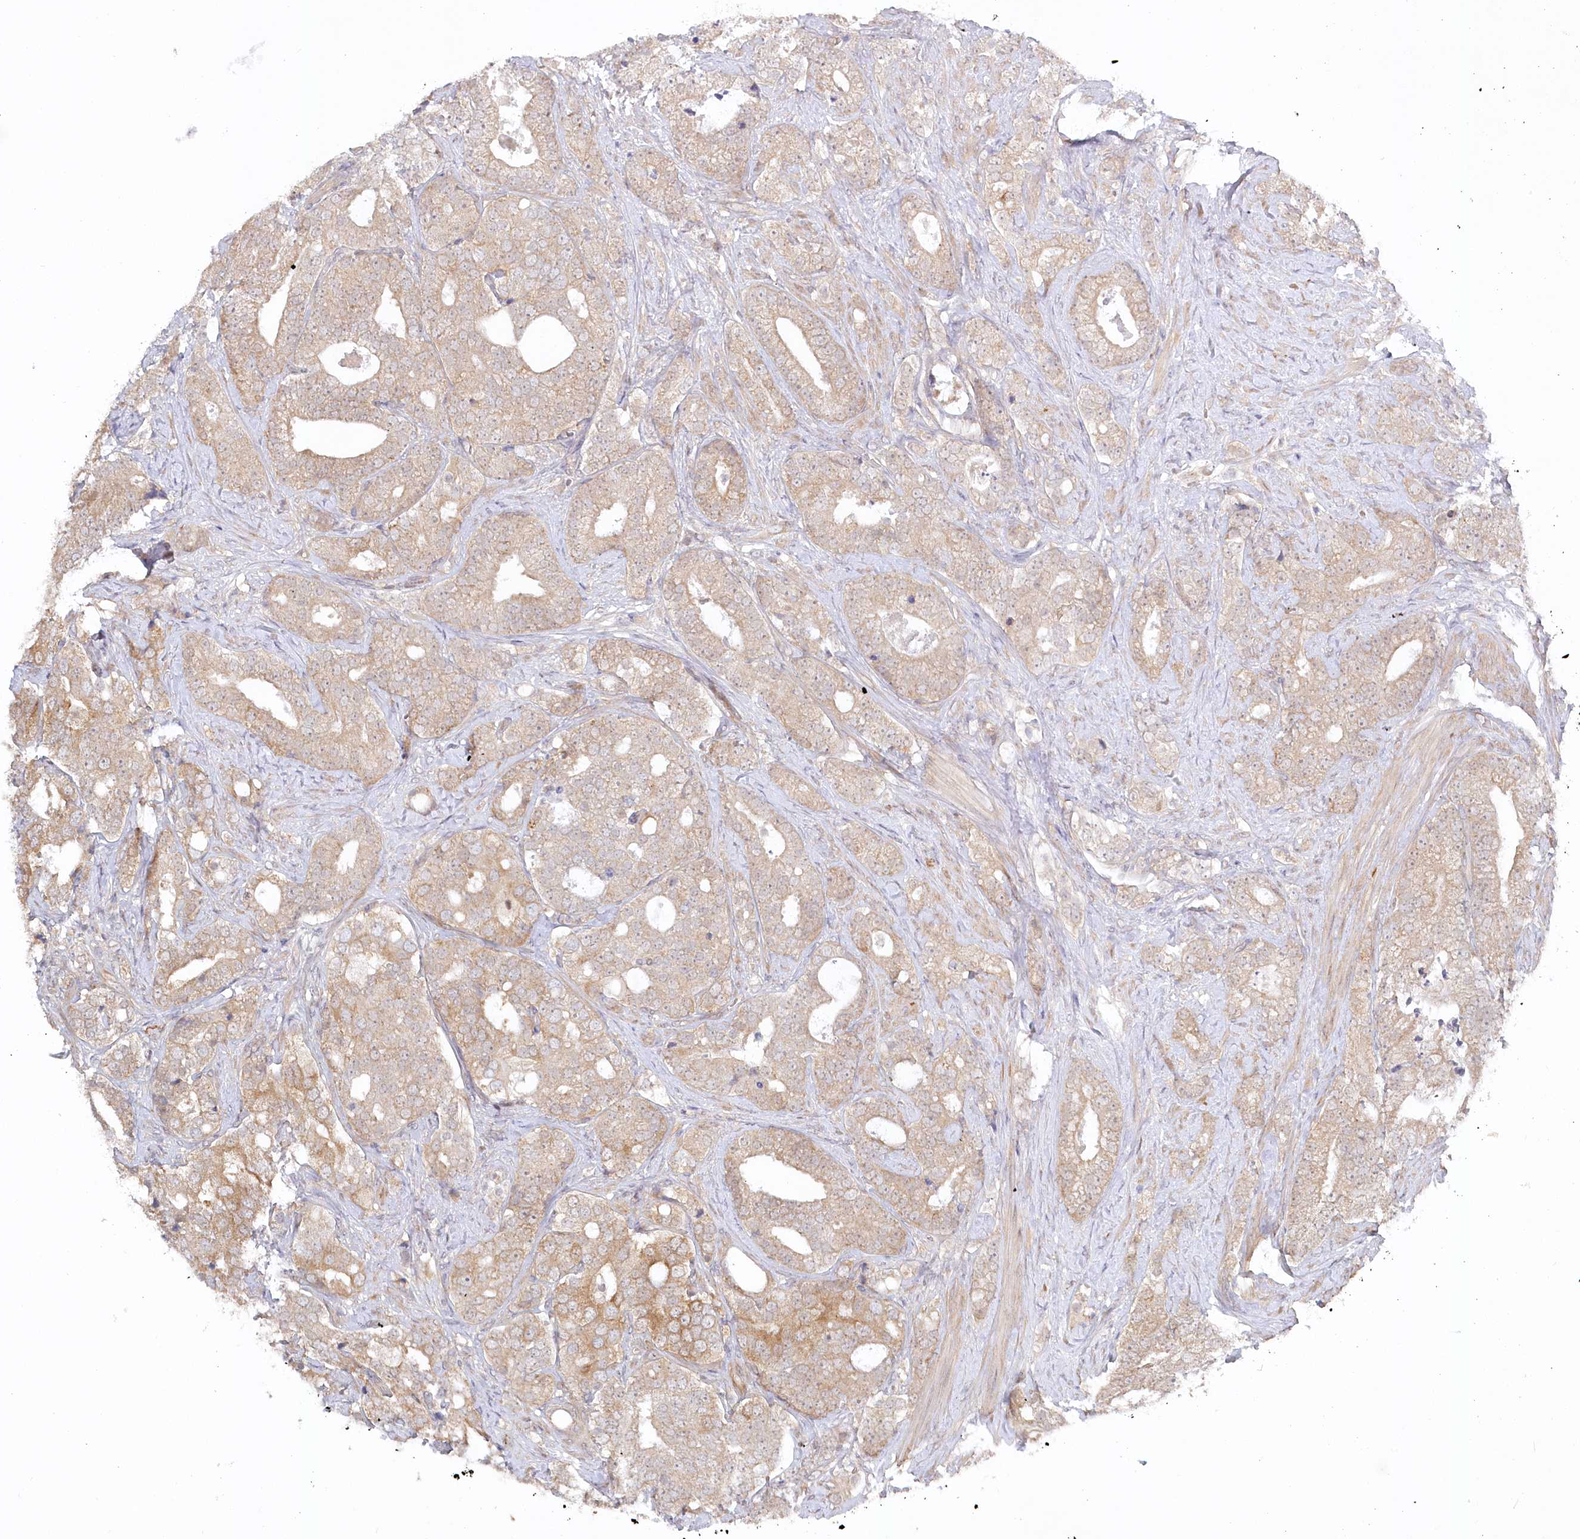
{"staining": {"intensity": "moderate", "quantity": "25%-75%", "location": "cytoplasmic/membranous"}, "tissue": "prostate cancer", "cell_type": "Tumor cells", "image_type": "cancer", "snomed": [{"axis": "morphology", "description": "Adenocarcinoma, High grade"}, {"axis": "topography", "description": "Prostate and seminal vesicle, NOS"}], "caption": "An IHC photomicrograph of neoplastic tissue is shown. Protein staining in brown highlights moderate cytoplasmic/membranous positivity in prostate high-grade adenocarcinoma within tumor cells. The staining is performed using DAB brown chromogen to label protein expression. The nuclei are counter-stained blue using hematoxylin.", "gene": "AAMDC", "patient": {"sex": "male", "age": 67}}